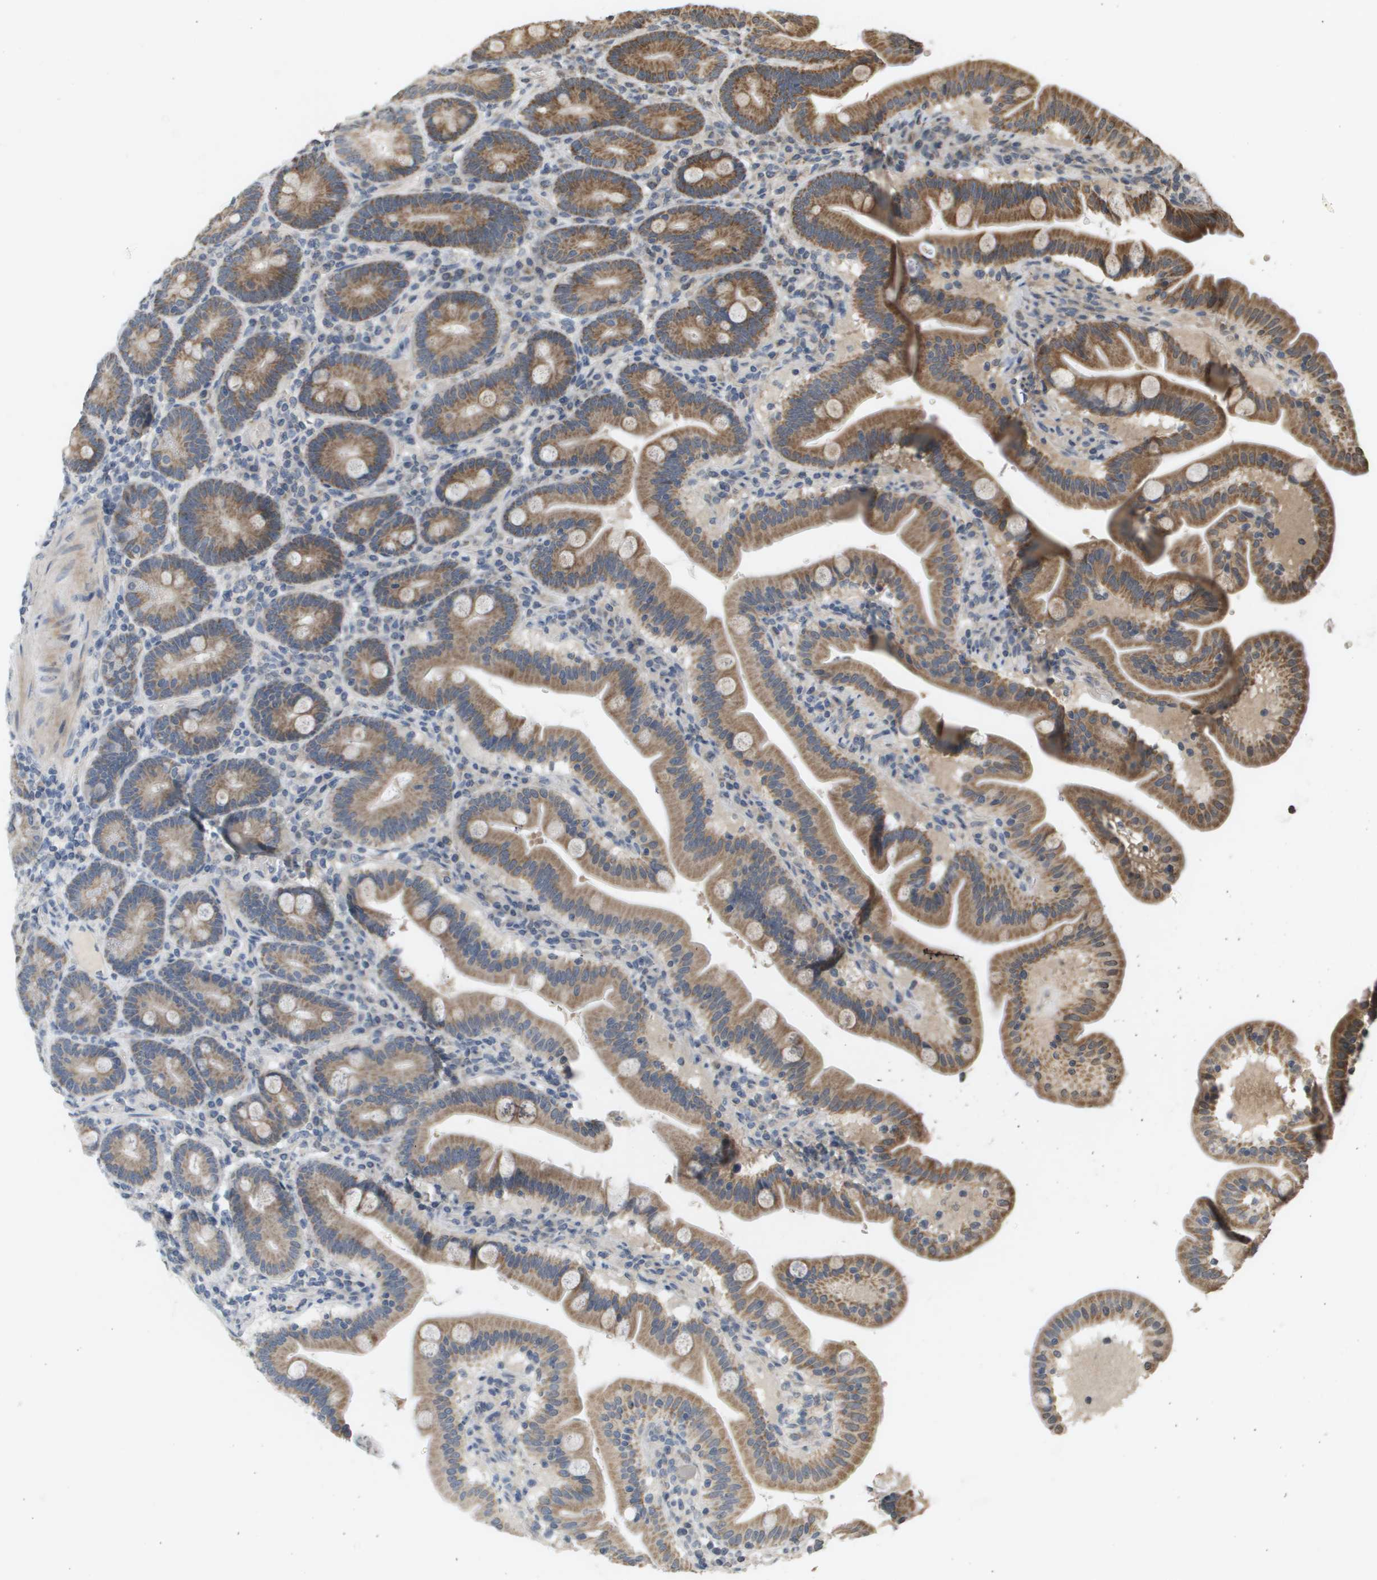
{"staining": {"intensity": "moderate", "quantity": ">75%", "location": "cytoplasmic/membranous"}, "tissue": "duodenum", "cell_type": "Glandular cells", "image_type": "normal", "snomed": [{"axis": "morphology", "description": "Normal tissue, NOS"}, {"axis": "topography", "description": "Duodenum"}], "caption": "Immunohistochemistry micrograph of normal duodenum: duodenum stained using IHC exhibits medium levels of moderate protein expression localized specifically in the cytoplasmic/membranous of glandular cells, appearing as a cytoplasmic/membranous brown color.", "gene": "RAB21", "patient": {"sex": "male", "age": 54}}